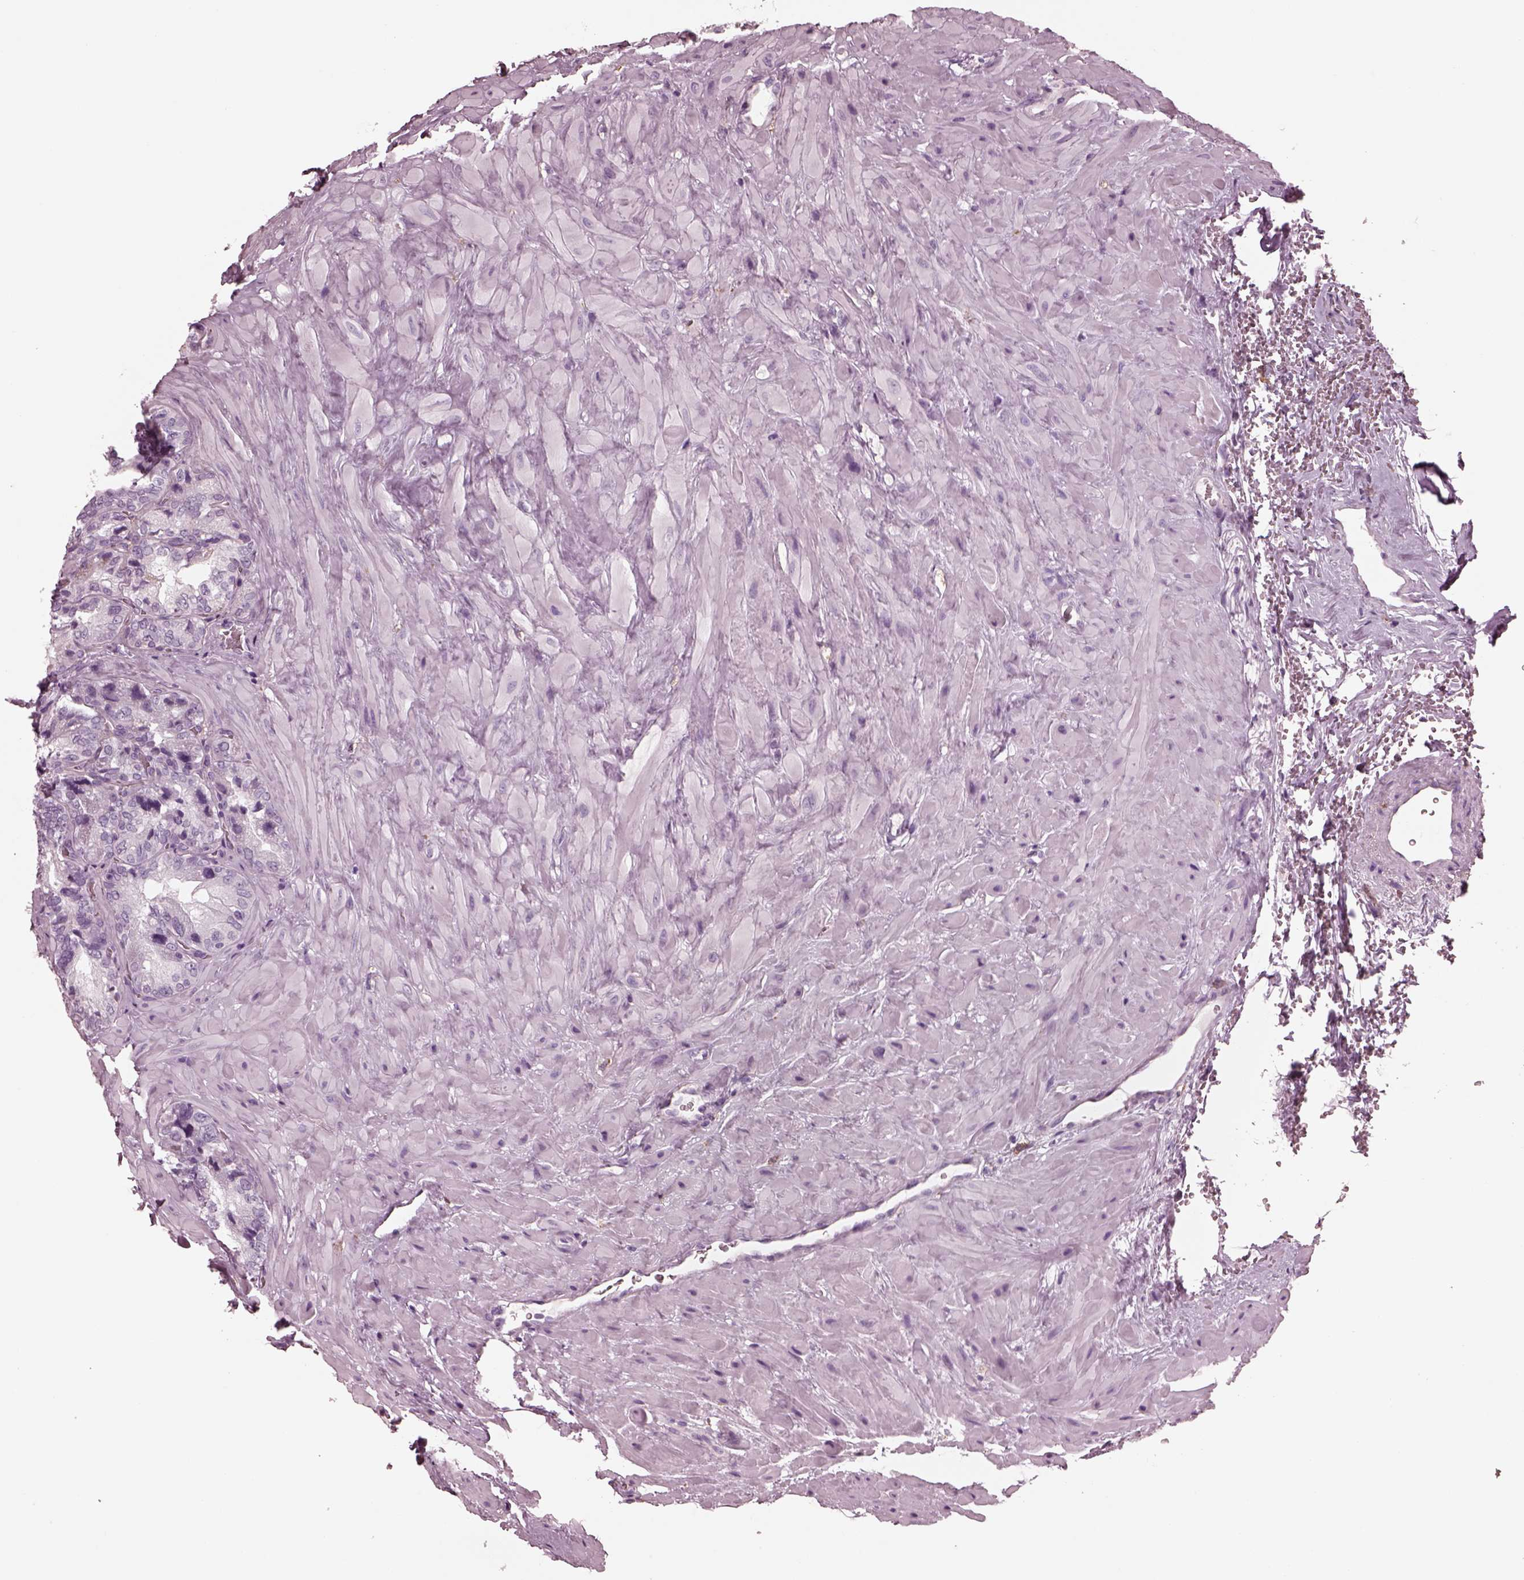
{"staining": {"intensity": "negative", "quantity": "none", "location": "none"}, "tissue": "seminal vesicle", "cell_type": "Glandular cells", "image_type": "normal", "snomed": [{"axis": "morphology", "description": "Normal tissue, NOS"}, {"axis": "topography", "description": "Seminal veicle"}], "caption": "Immunohistochemistry histopathology image of unremarkable human seminal vesicle stained for a protein (brown), which displays no staining in glandular cells. (DAB (3,3'-diaminobenzidine) immunohistochemistry (IHC) with hematoxylin counter stain).", "gene": "CGA", "patient": {"sex": "male", "age": 69}}